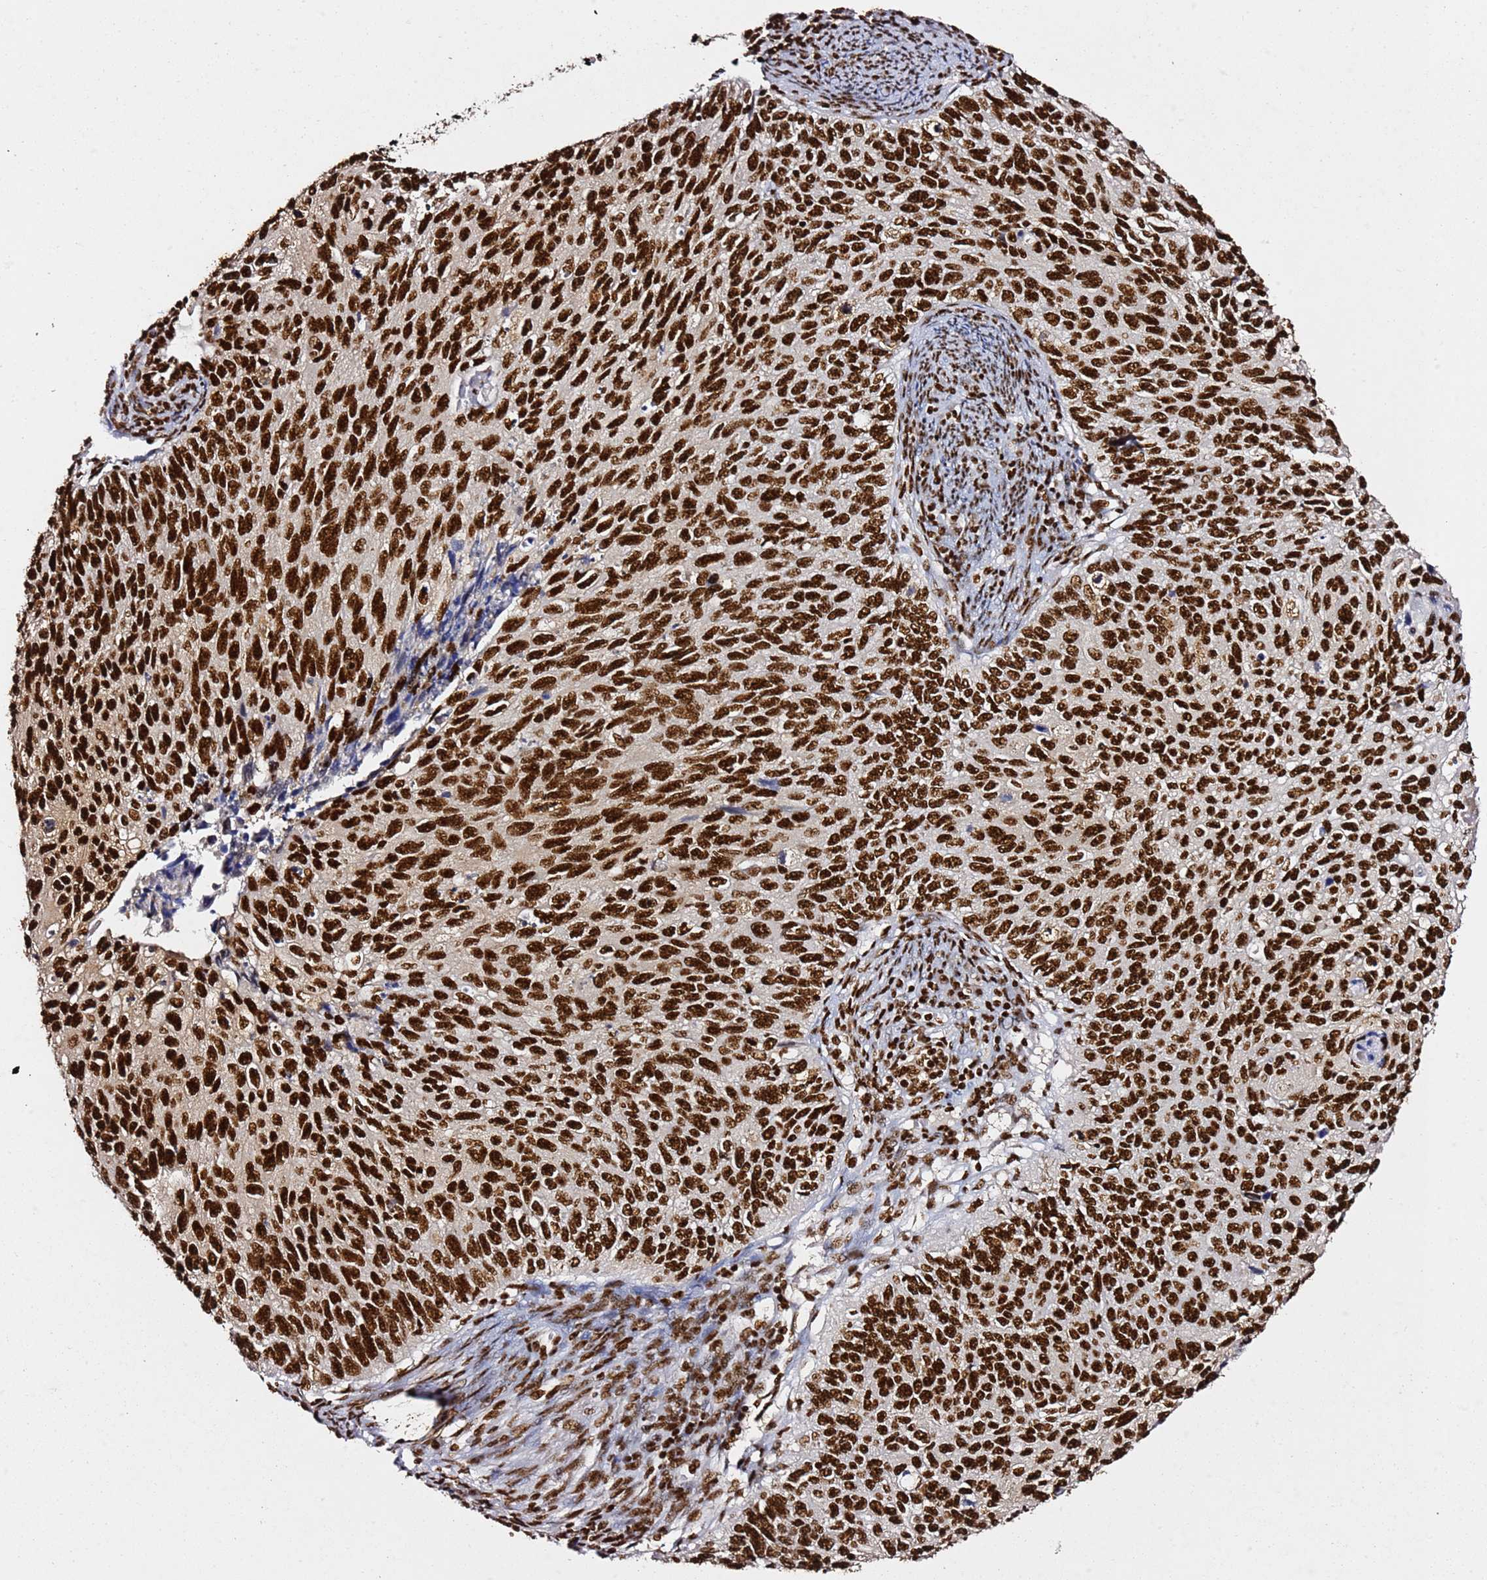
{"staining": {"intensity": "strong", "quantity": ">75%", "location": "nuclear"}, "tissue": "cervical cancer", "cell_type": "Tumor cells", "image_type": "cancer", "snomed": [{"axis": "morphology", "description": "Squamous cell carcinoma, NOS"}, {"axis": "topography", "description": "Cervix"}], "caption": "Cervical squamous cell carcinoma stained with a protein marker displays strong staining in tumor cells.", "gene": "C6orf226", "patient": {"sex": "female", "age": 70}}